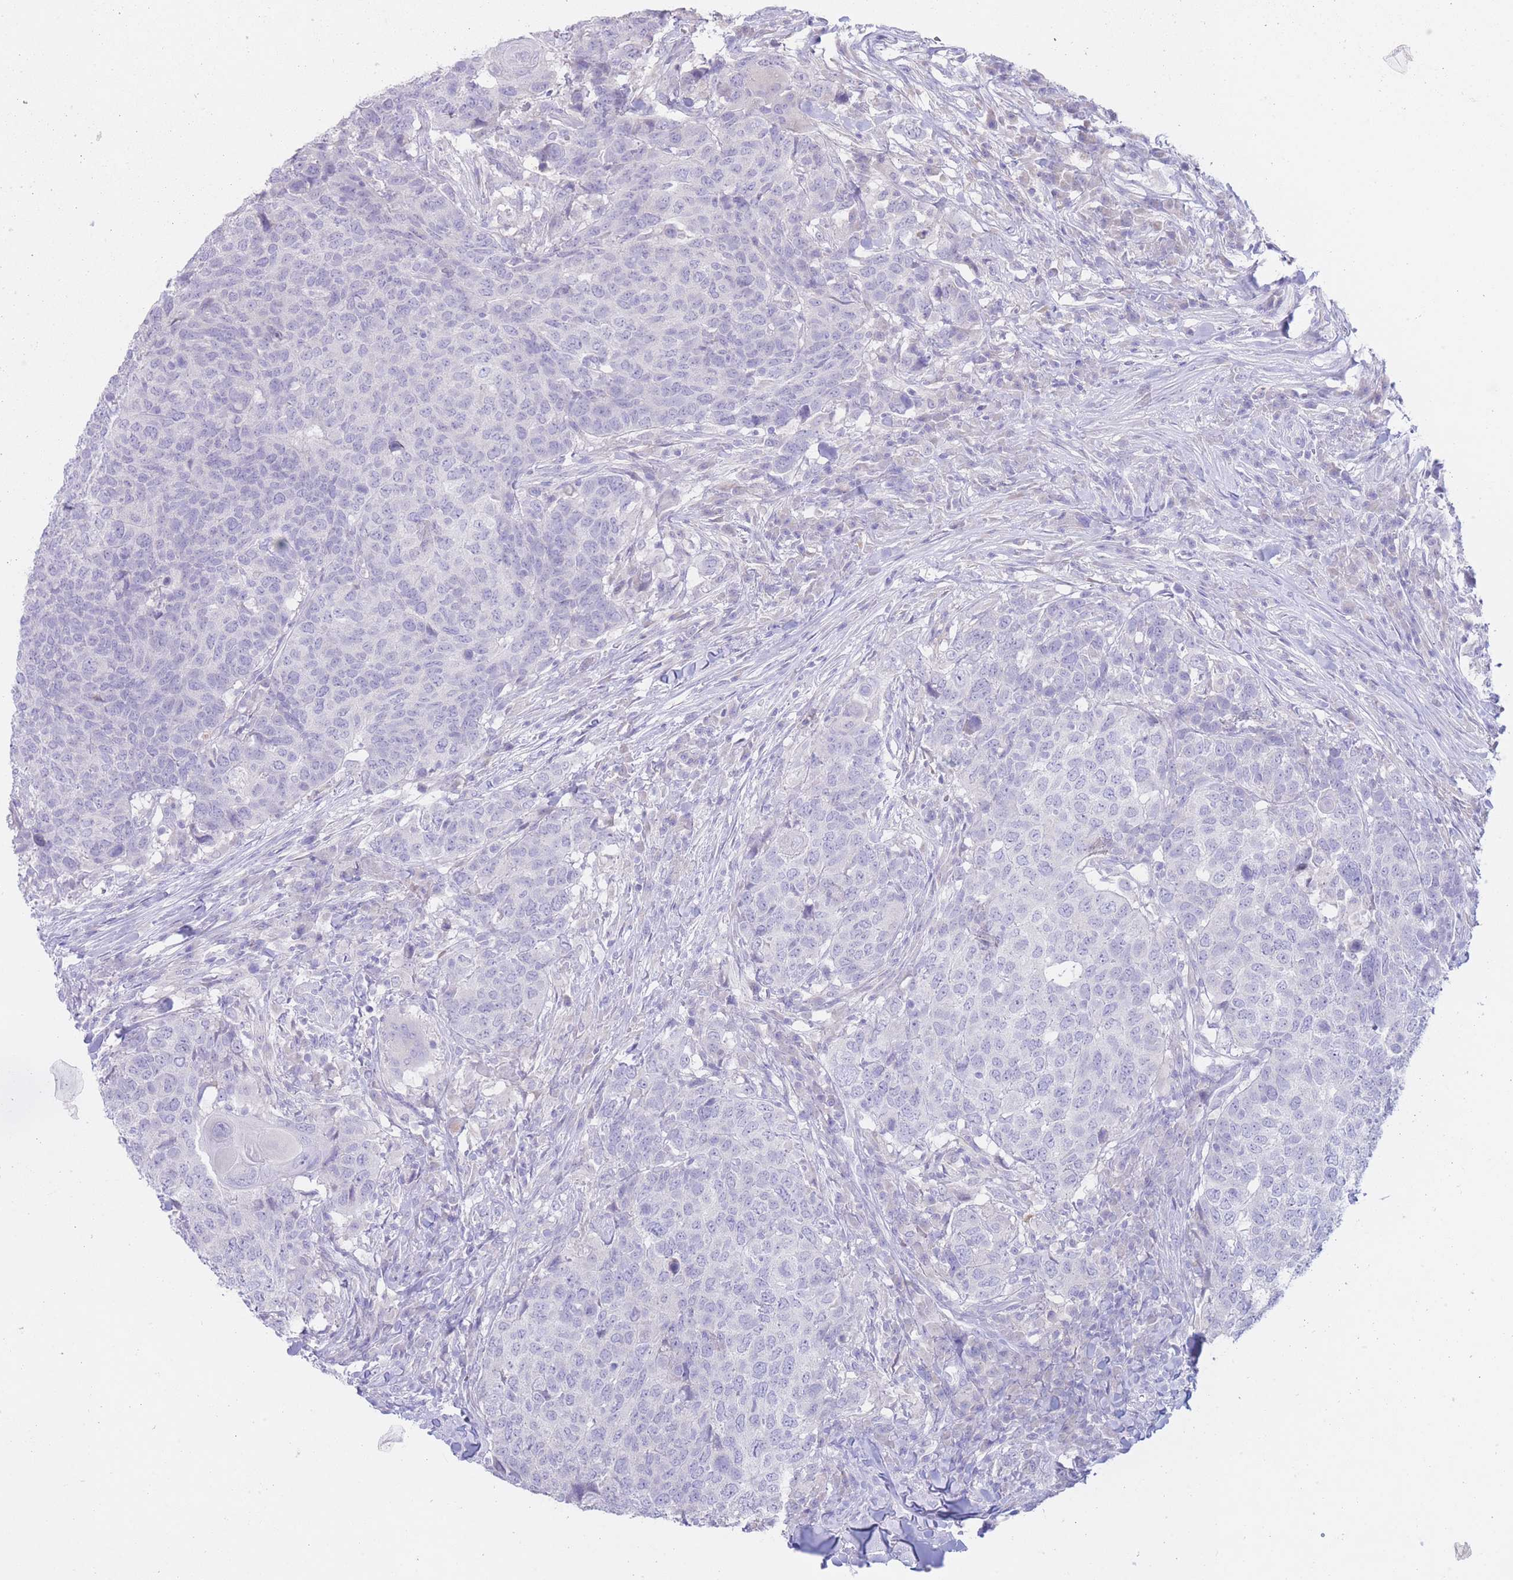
{"staining": {"intensity": "negative", "quantity": "none", "location": "none"}, "tissue": "head and neck cancer", "cell_type": "Tumor cells", "image_type": "cancer", "snomed": [{"axis": "morphology", "description": "Normal tissue, NOS"}, {"axis": "morphology", "description": "Squamous cell carcinoma, NOS"}, {"axis": "topography", "description": "Skeletal muscle"}, {"axis": "topography", "description": "Vascular tissue"}, {"axis": "topography", "description": "Peripheral nerve tissue"}, {"axis": "topography", "description": "Head-Neck"}], "caption": "This is an immunohistochemistry (IHC) image of head and neck cancer (squamous cell carcinoma). There is no staining in tumor cells.", "gene": "FAH", "patient": {"sex": "male", "age": 66}}